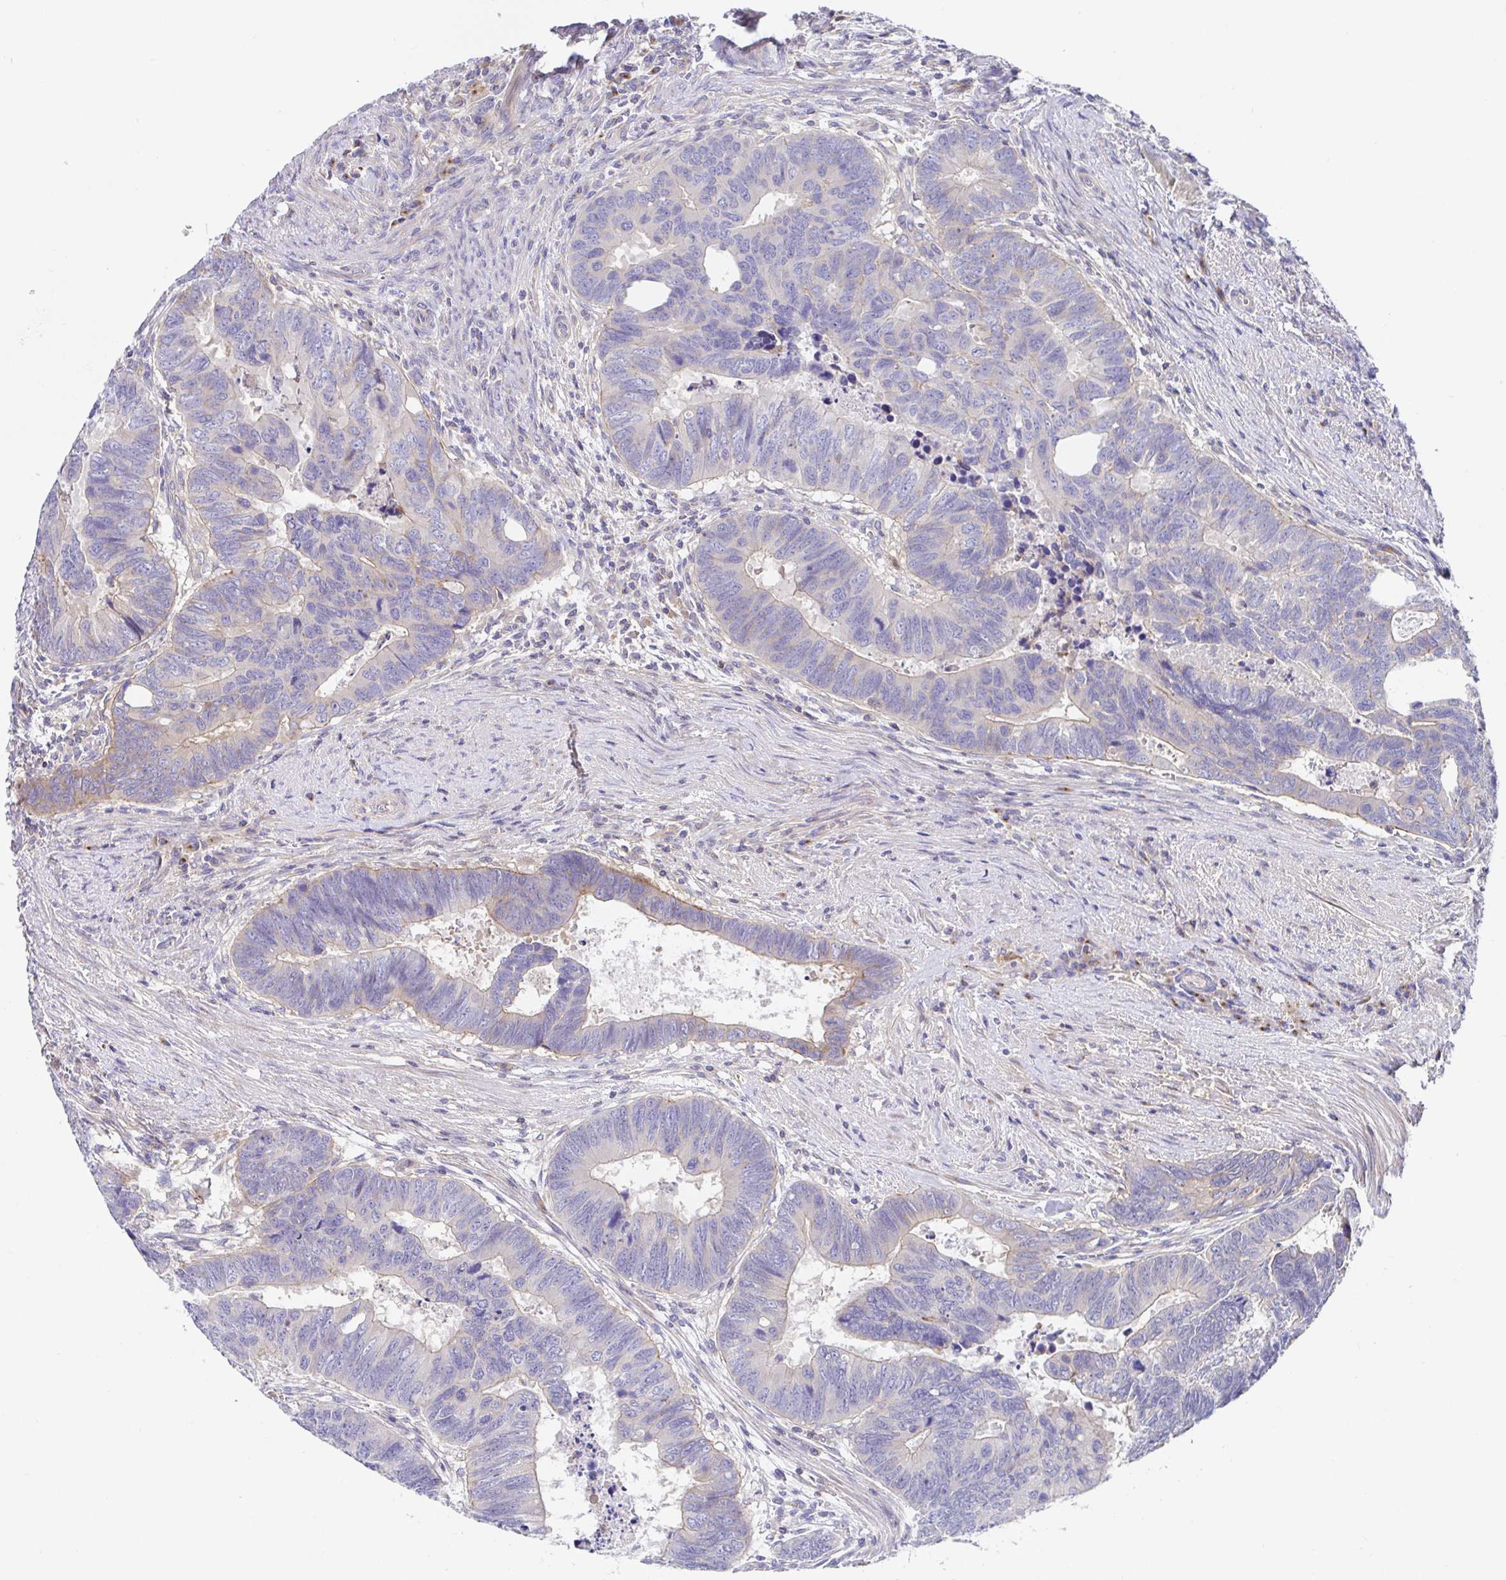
{"staining": {"intensity": "weak", "quantity": "<25%", "location": "cytoplasmic/membranous"}, "tissue": "colorectal cancer", "cell_type": "Tumor cells", "image_type": "cancer", "snomed": [{"axis": "morphology", "description": "Adenocarcinoma, NOS"}, {"axis": "topography", "description": "Colon"}], "caption": "Image shows no significant protein positivity in tumor cells of colorectal adenocarcinoma.", "gene": "GOLGA1", "patient": {"sex": "male", "age": 62}}